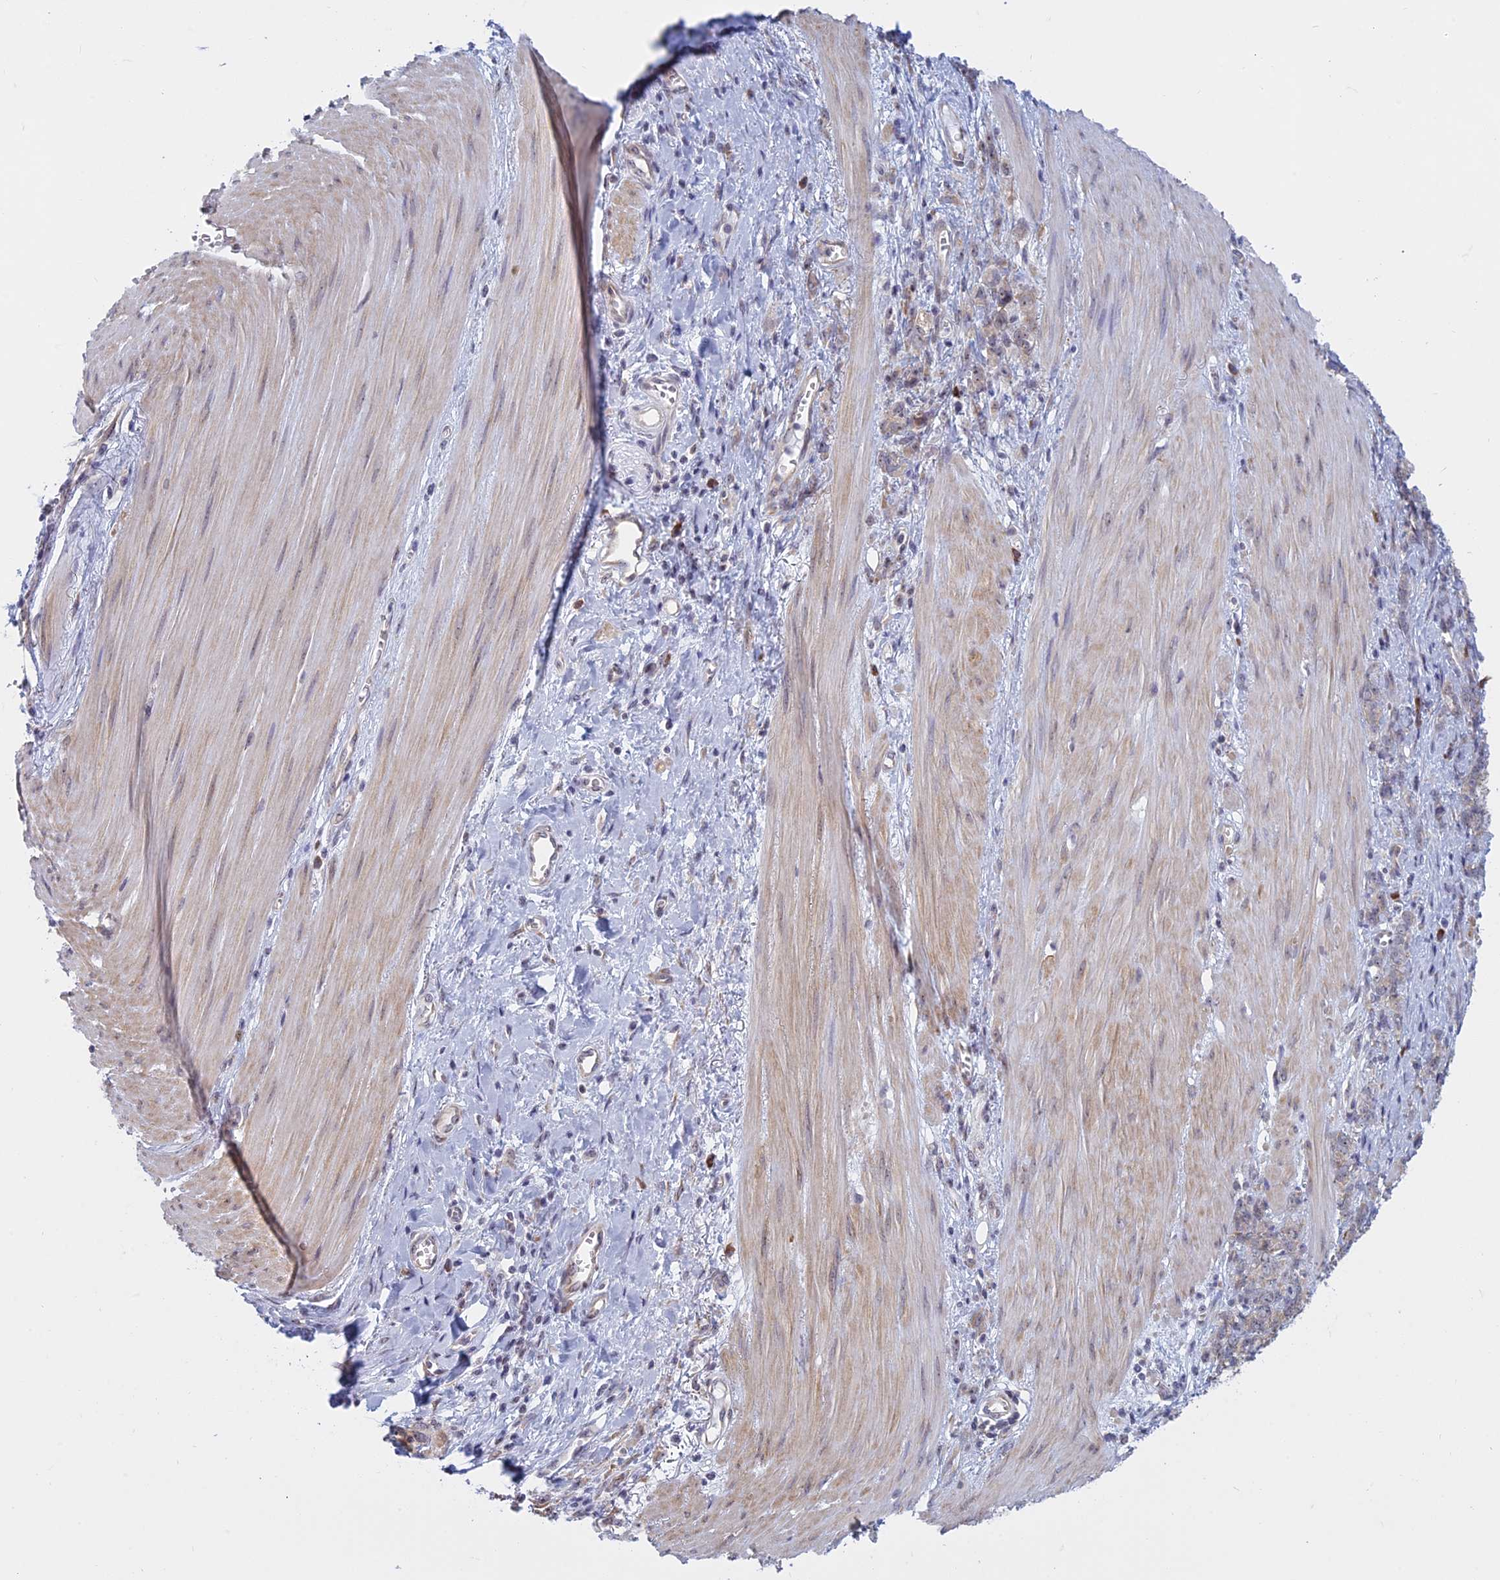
{"staining": {"intensity": "negative", "quantity": "none", "location": "none"}, "tissue": "stomach cancer", "cell_type": "Tumor cells", "image_type": "cancer", "snomed": [{"axis": "morphology", "description": "Adenocarcinoma, NOS"}, {"axis": "topography", "description": "Stomach"}], "caption": "Stomach cancer (adenocarcinoma) stained for a protein using immunohistochemistry displays no staining tumor cells.", "gene": "RPS19BP1", "patient": {"sex": "female", "age": 76}}